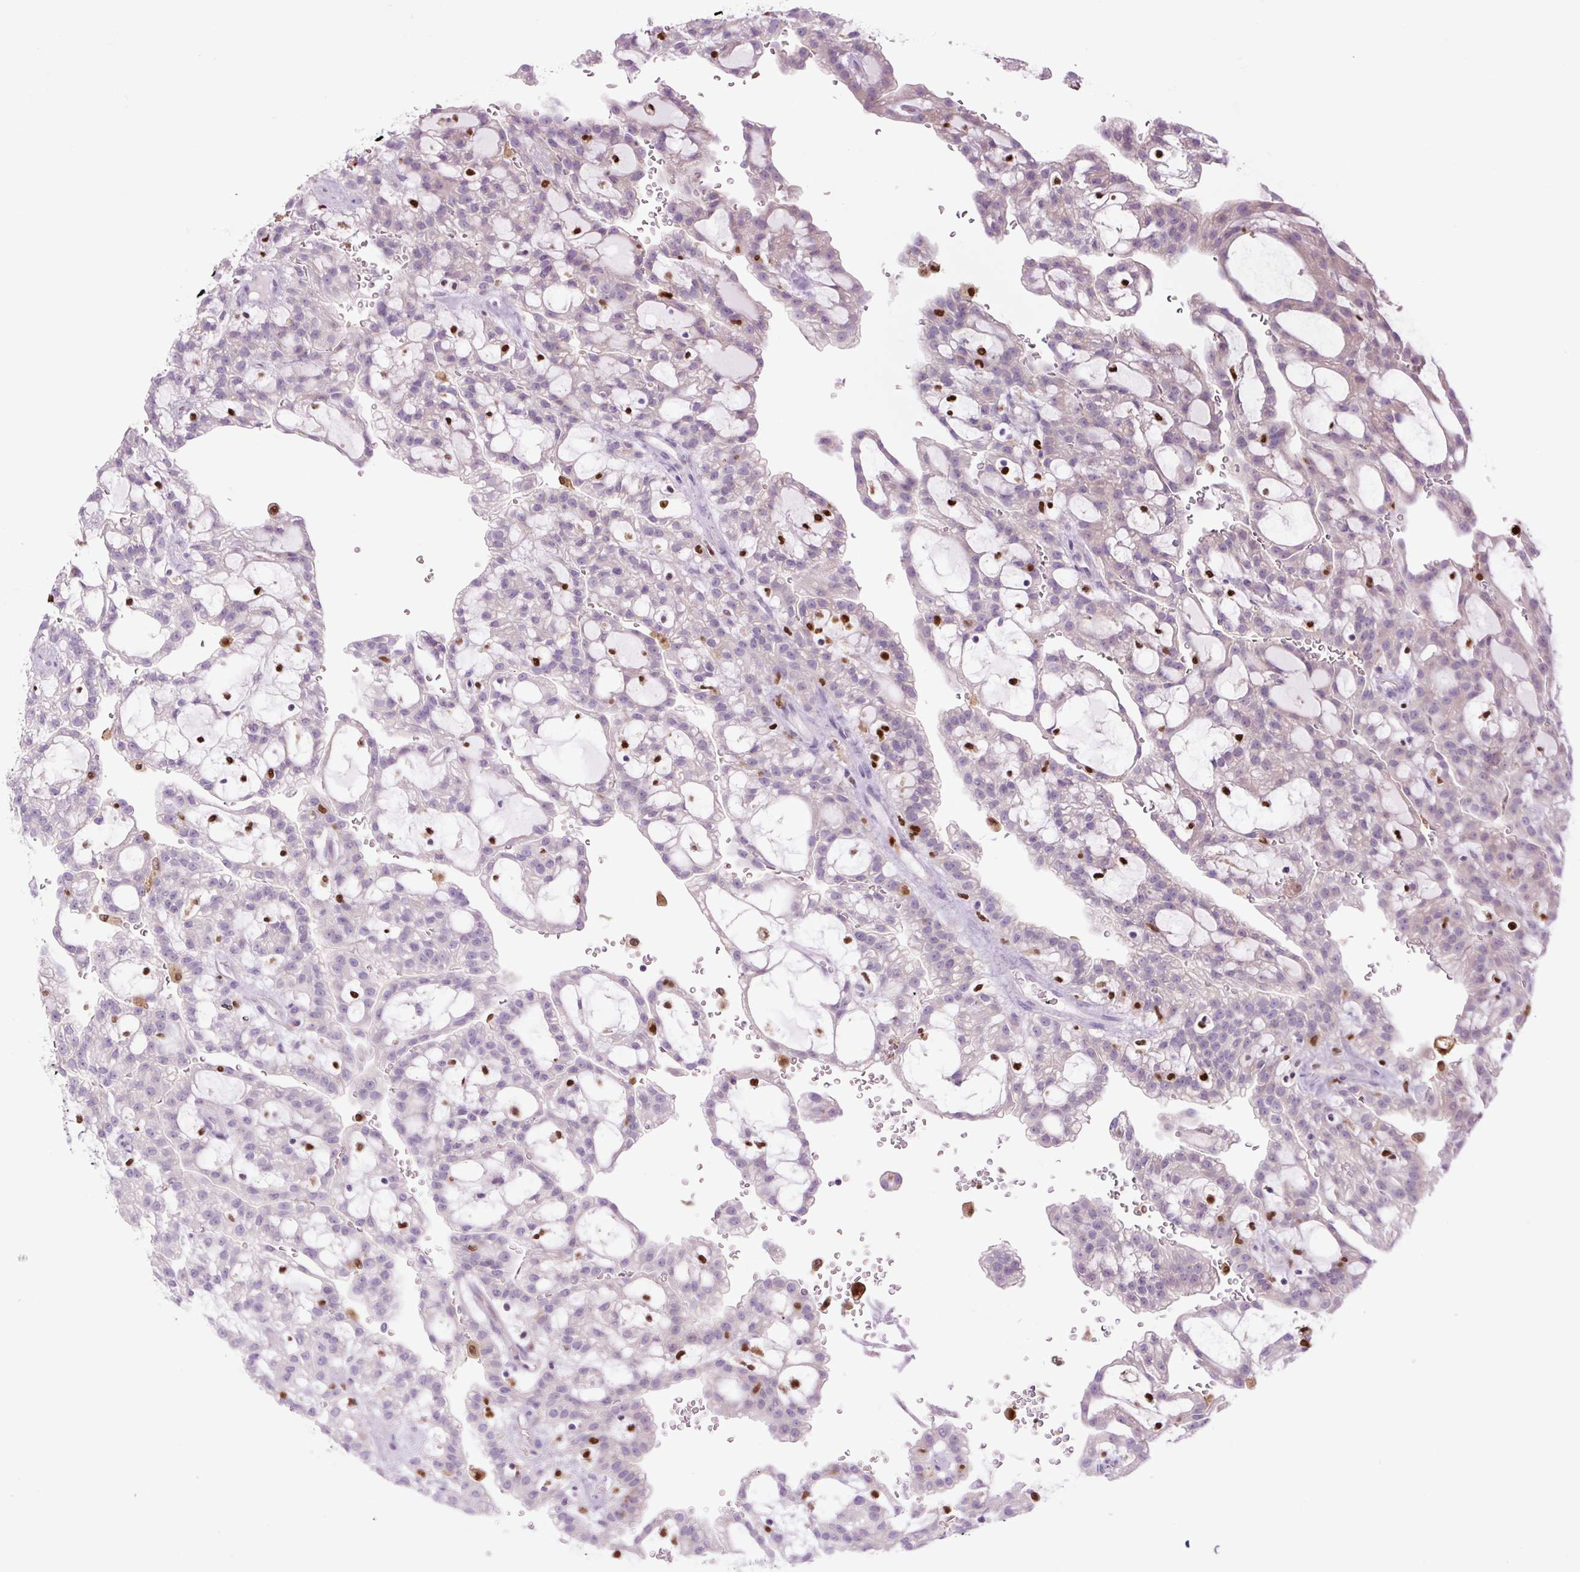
{"staining": {"intensity": "negative", "quantity": "none", "location": "none"}, "tissue": "renal cancer", "cell_type": "Tumor cells", "image_type": "cancer", "snomed": [{"axis": "morphology", "description": "Adenocarcinoma, NOS"}, {"axis": "topography", "description": "Kidney"}], "caption": "Immunohistochemistry (IHC) of adenocarcinoma (renal) demonstrates no expression in tumor cells. The staining was performed using DAB to visualize the protein expression in brown, while the nuclei were stained in blue with hematoxylin (Magnification: 20x).", "gene": "SPI1", "patient": {"sex": "male", "age": 63}}